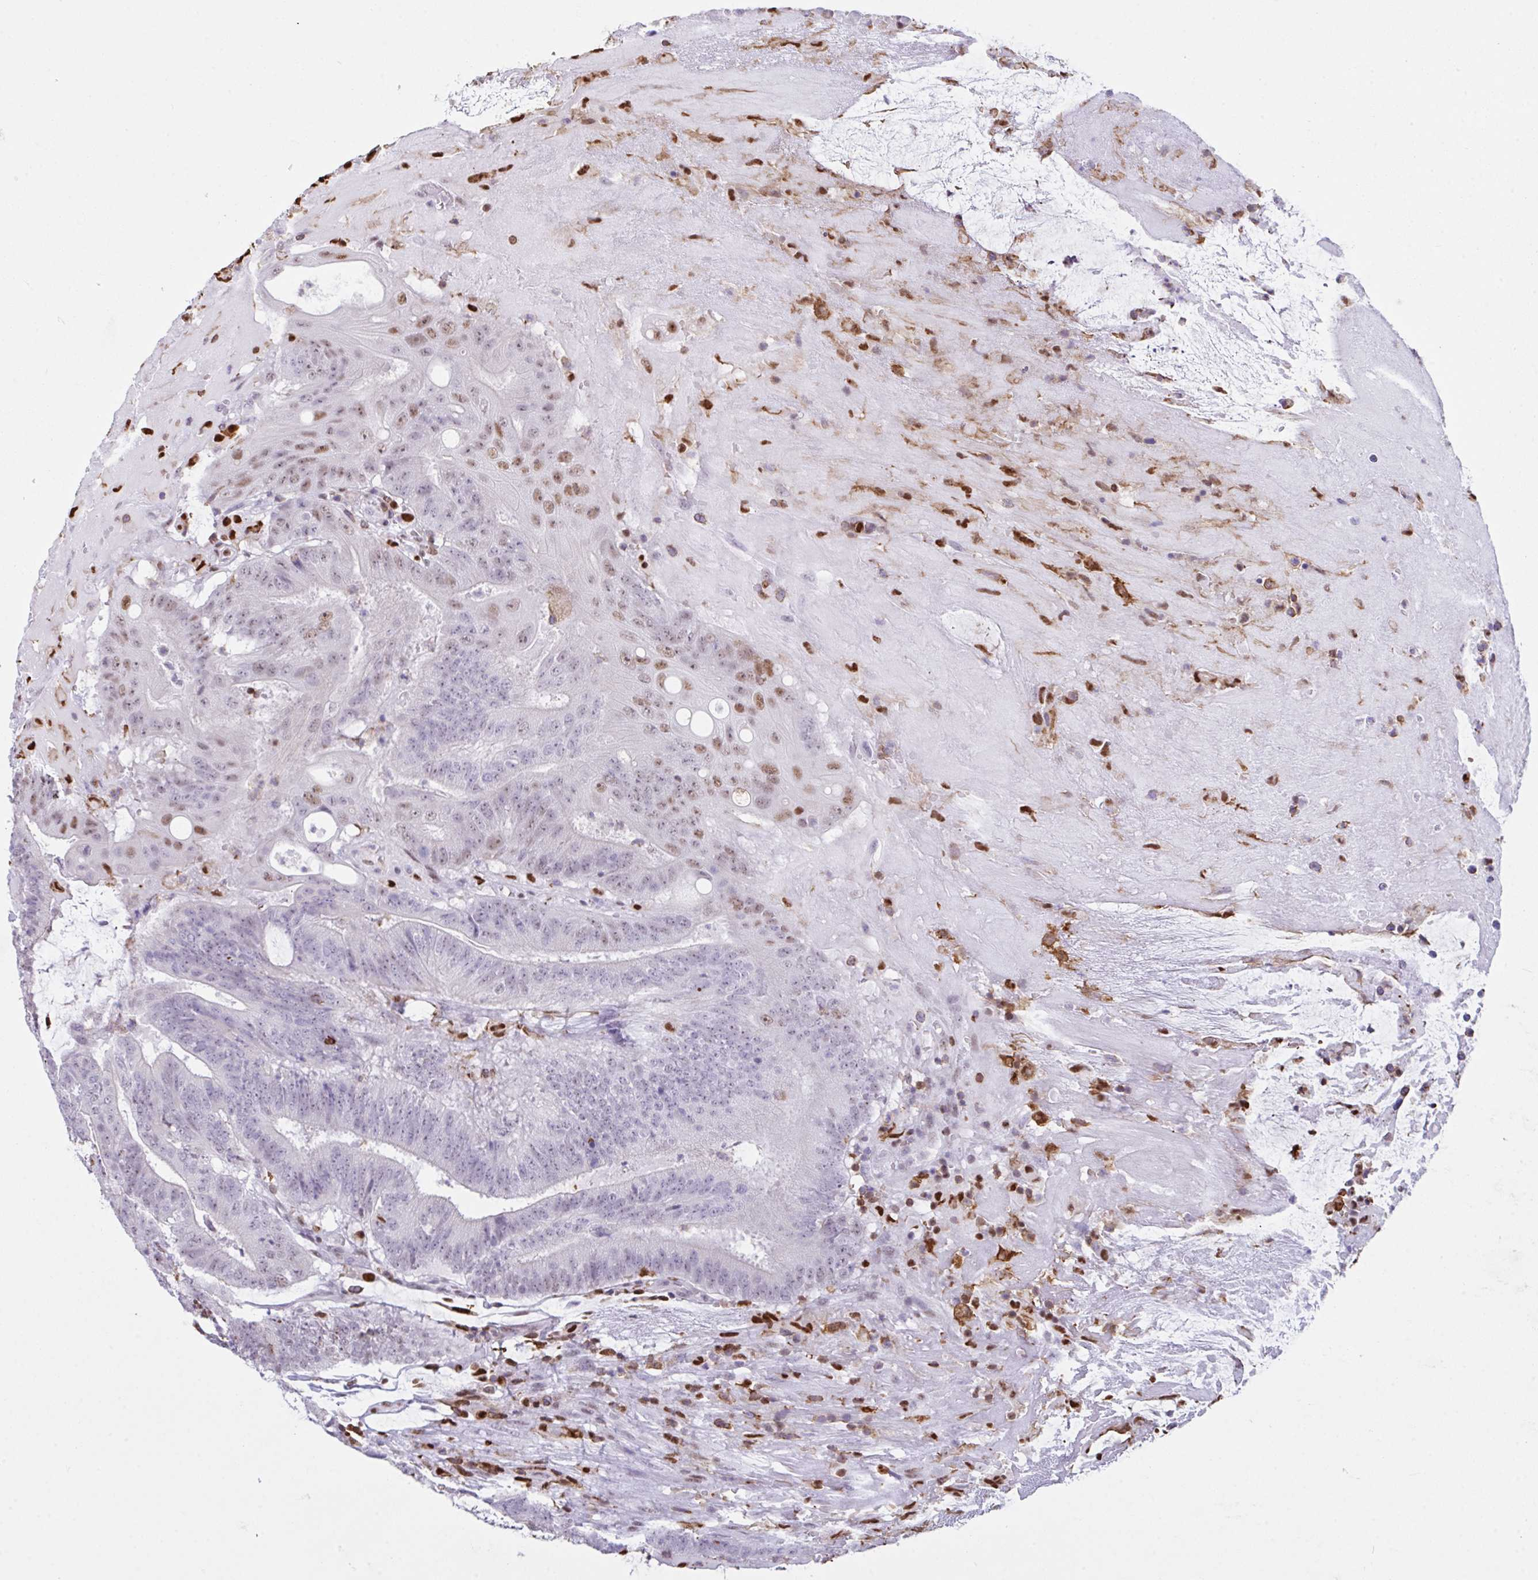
{"staining": {"intensity": "moderate", "quantity": "<25%", "location": "nuclear"}, "tissue": "colorectal cancer", "cell_type": "Tumor cells", "image_type": "cancer", "snomed": [{"axis": "morphology", "description": "Adenocarcinoma, NOS"}, {"axis": "topography", "description": "Colon"}], "caption": "Colorectal adenocarcinoma stained with DAB immunohistochemistry shows low levels of moderate nuclear expression in approximately <25% of tumor cells.", "gene": "BTBD10", "patient": {"sex": "female", "age": 43}}